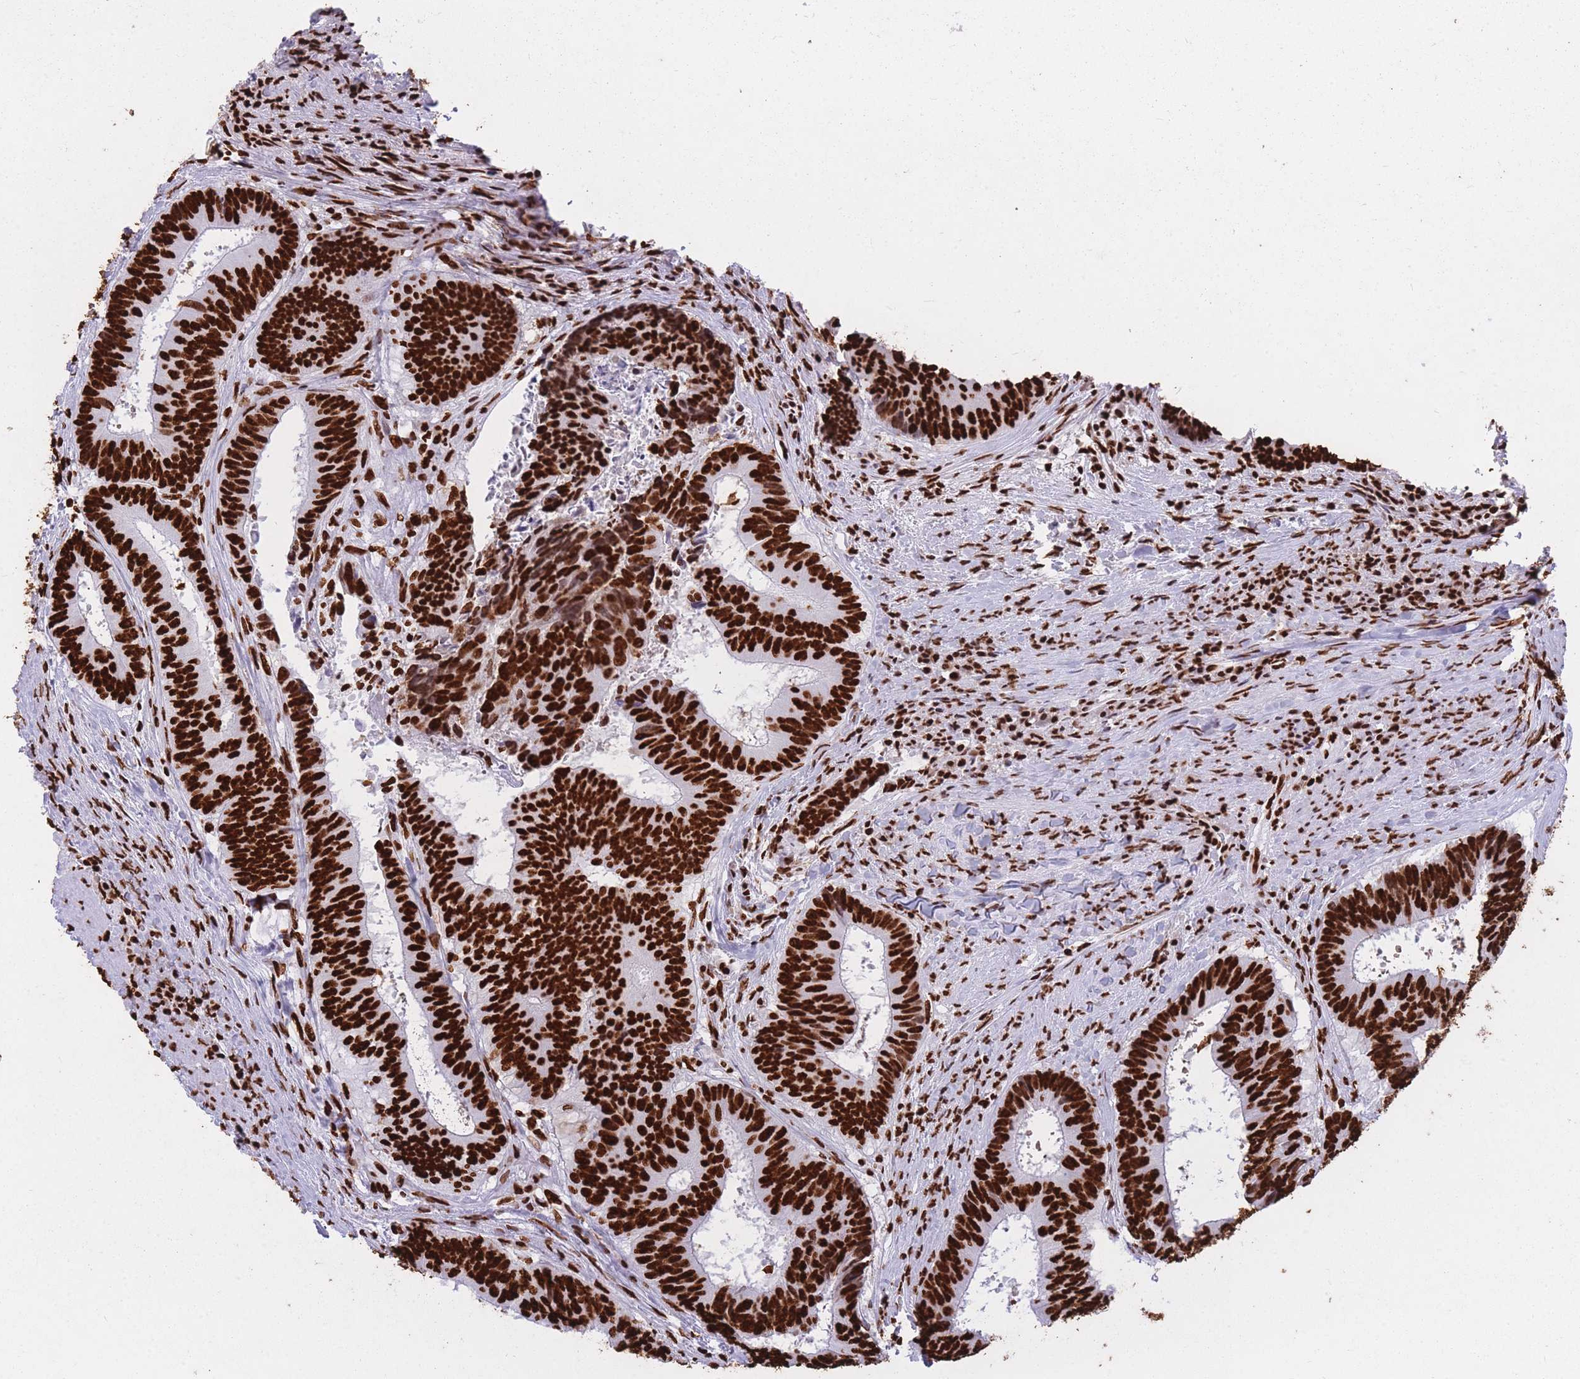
{"staining": {"intensity": "strong", "quantity": ">75%", "location": "nuclear"}, "tissue": "colorectal cancer", "cell_type": "Tumor cells", "image_type": "cancer", "snomed": [{"axis": "morphology", "description": "Adenocarcinoma, NOS"}, {"axis": "topography", "description": "Rectum"}], "caption": "Immunohistochemistry photomicrograph of human adenocarcinoma (colorectal) stained for a protein (brown), which demonstrates high levels of strong nuclear staining in about >75% of tumor cells.", "gene": "HNRNPUL1", "patient": {"sex": "male", "age": 72}}